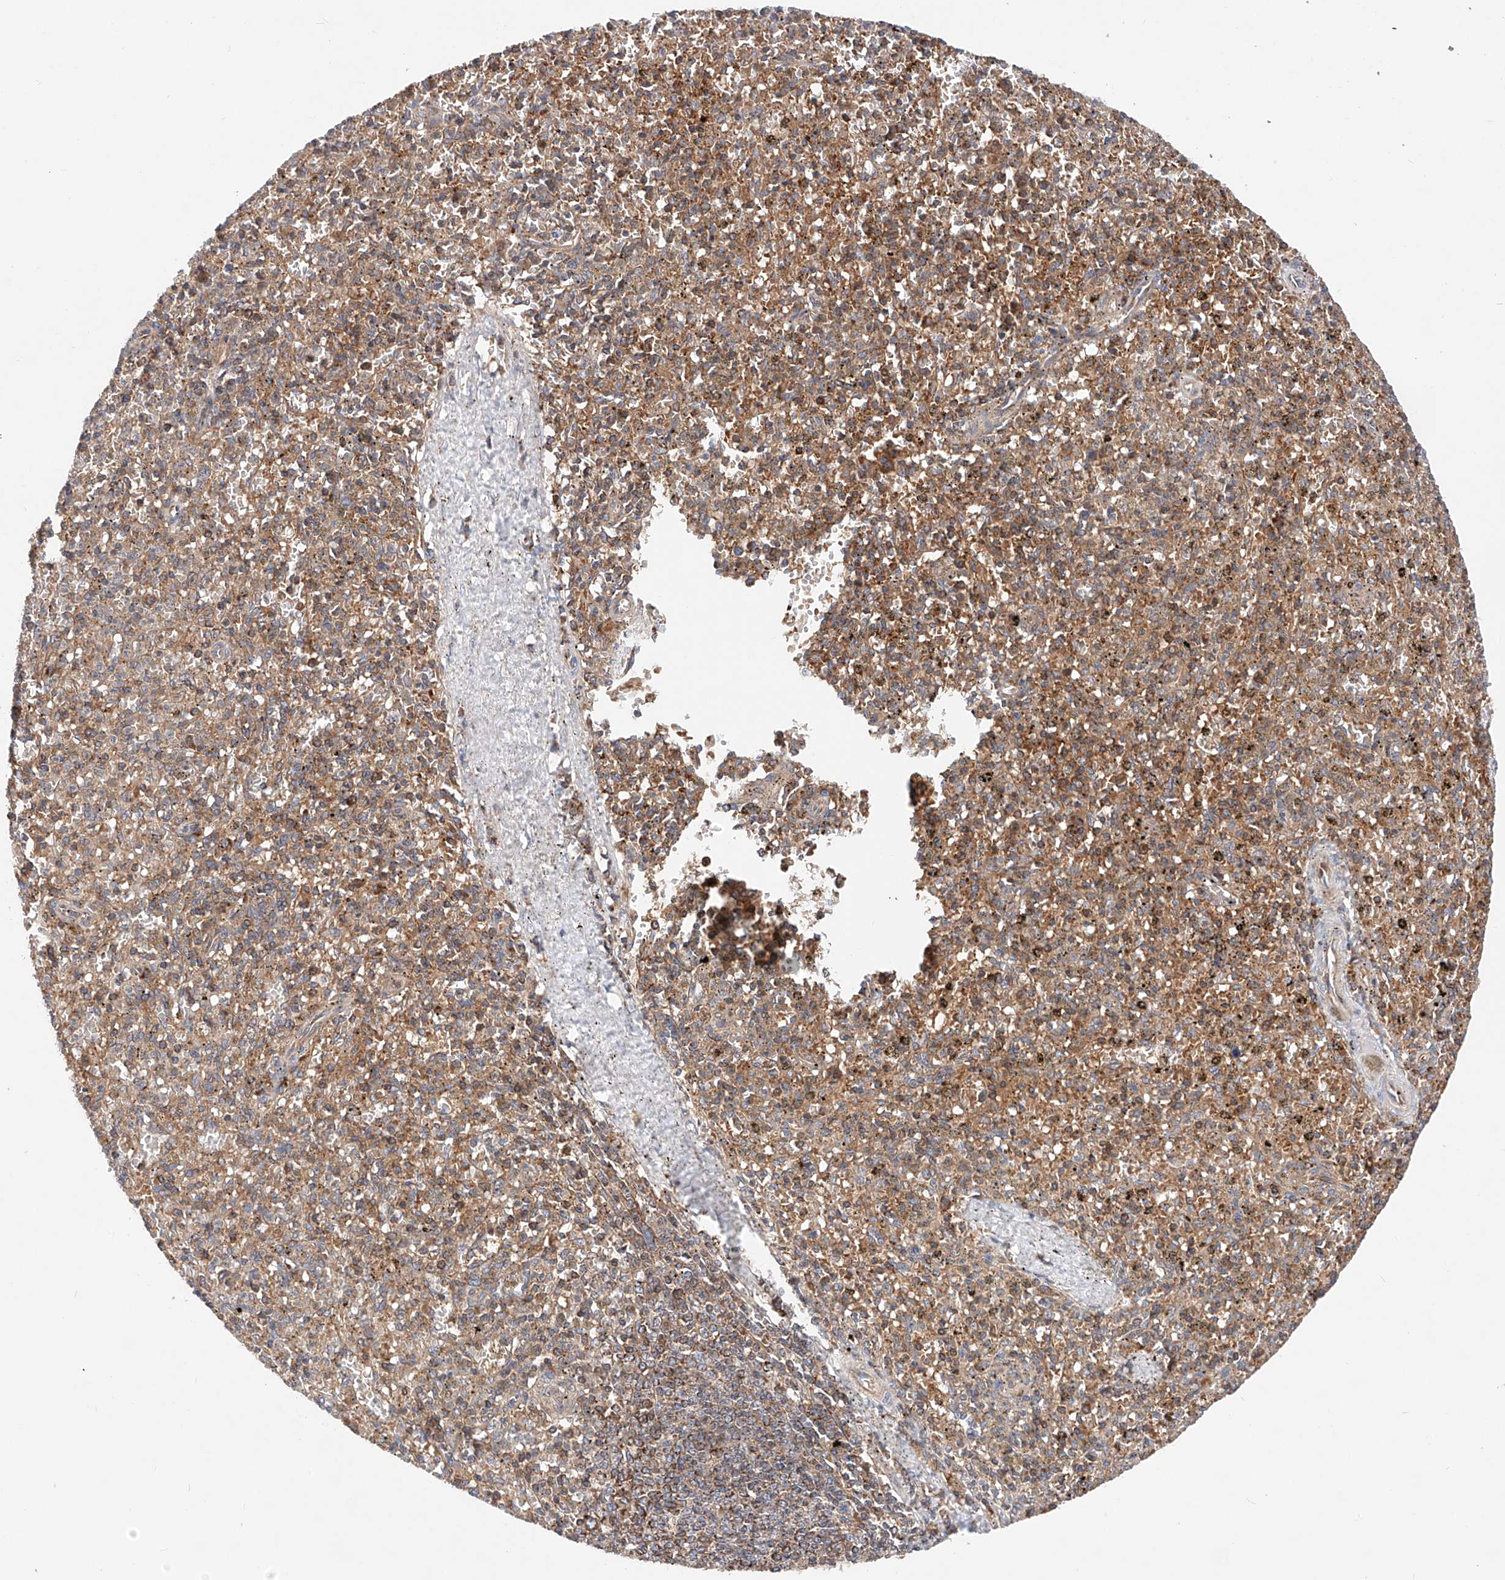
{"staining": {"intensity": "moderate", "quantity": "25%-75%", "location": "cytoplasmic/membranous"}, "tissue": "spleen", "cell_type": "Cells in red pulp", "image_type": "normal", "snomed": [{"axis": "morphology", "description": "Normal tissue, NOS"}, {"axis": "topography", "description": "Spleen"}], "caption": "This is a photomicrograph of immunohistochemistry (IHC) staining of unremarkable spleen, which shows moderate positivity in the cytoplasmic/membranous of cells in red pulp.", "gene": "NR1D1", "patient": {"sex": "male", "age": 72}}